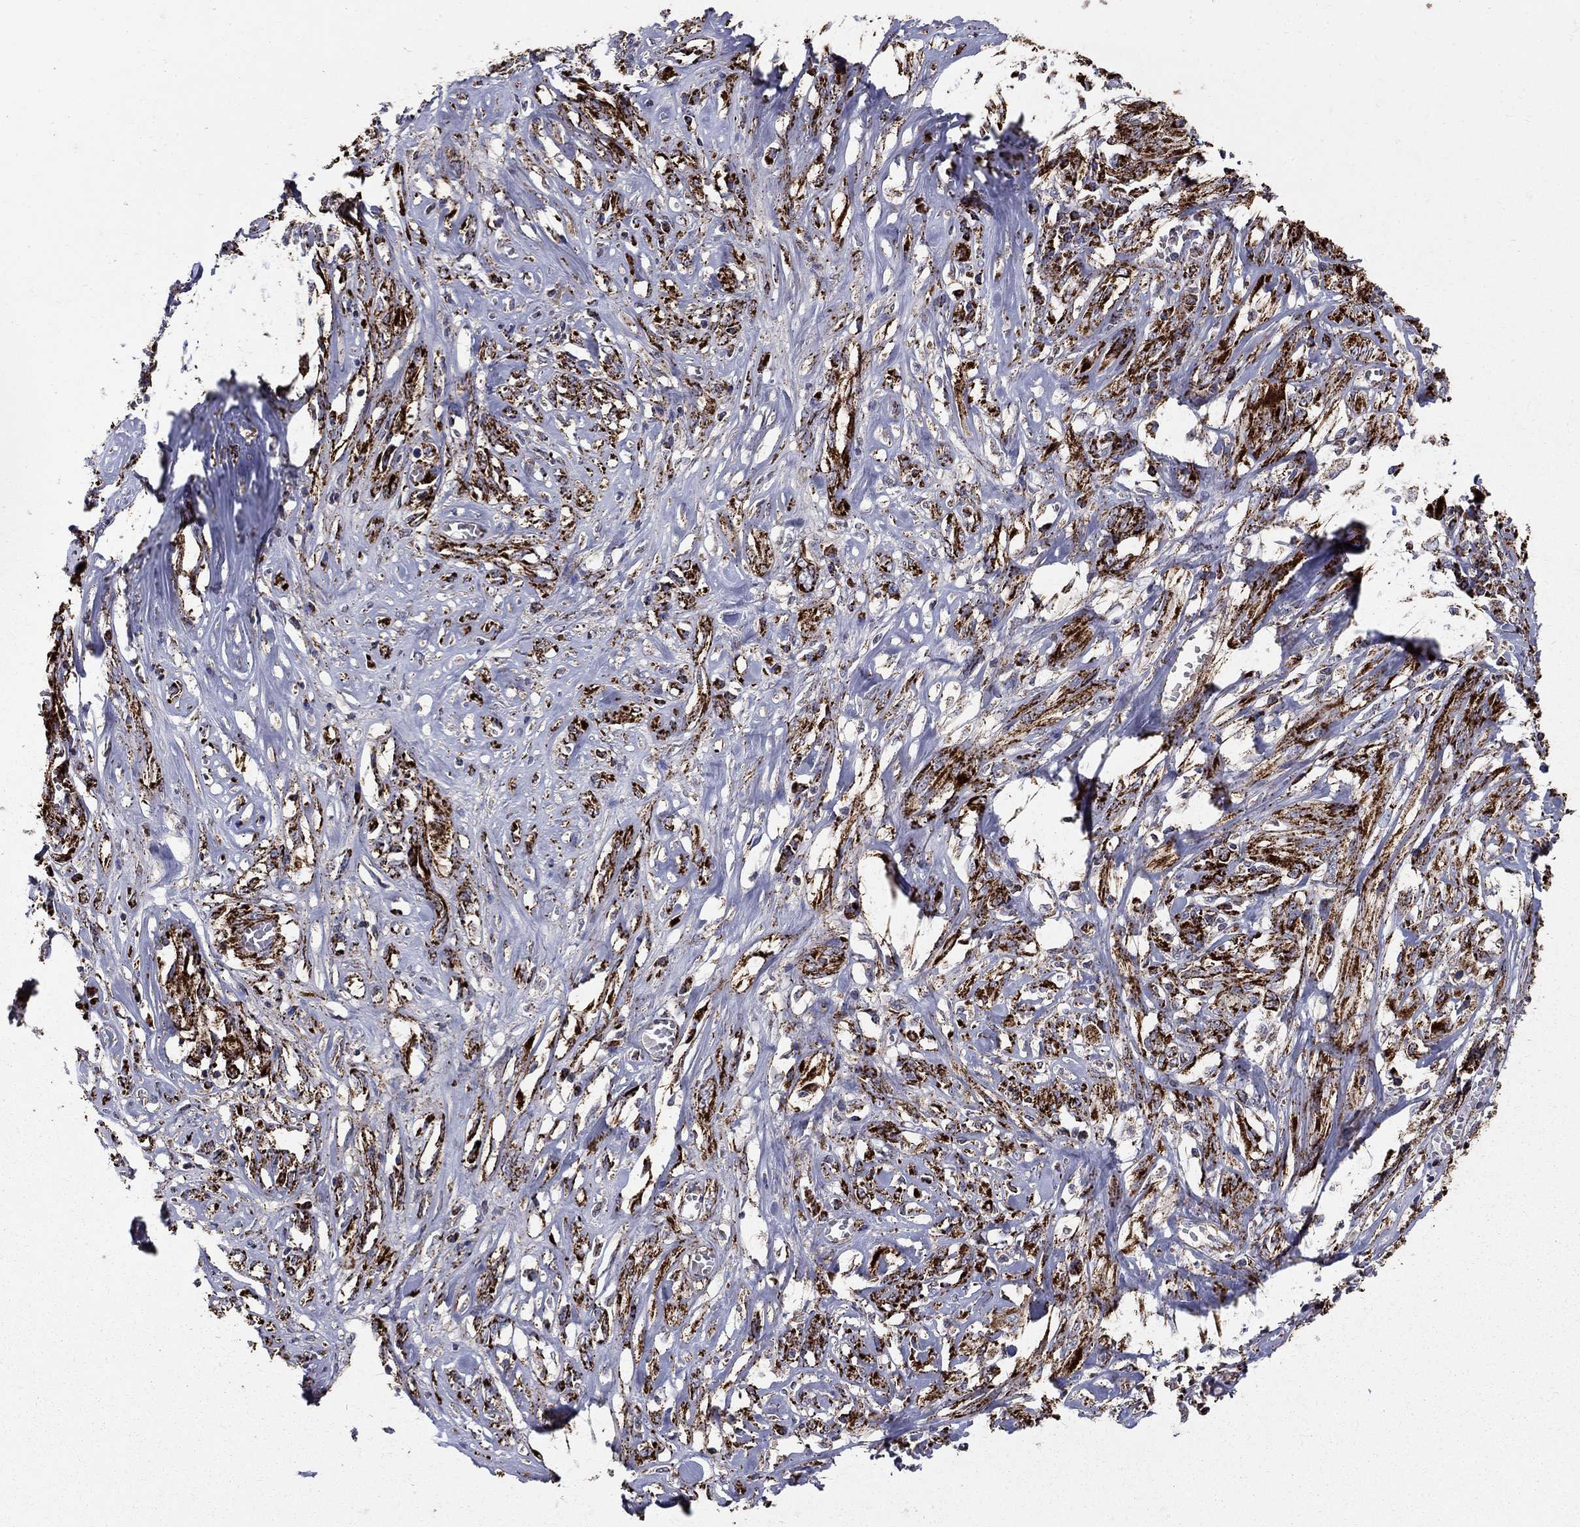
{"staining": {"intensity": "strong", "quantity": ">75%", "location": "cytoplasmic/membranous"}, "tissue": "melanoma", "cell_type": "Tumor cells", "image_type": "cancer", "snomed": [{"axis": "morphology", "description": "Malignant melanoma, NOS"}, {"axis": "topography", "description": "Skin"}], "caption": "Immunohistochemical staining of melanoma shows strong cytoplasmic/membranous protein positivity in approximately >75% of tumor cells.", "gene": "GCSH", "patient": {"sex": "female", "age": 91}}